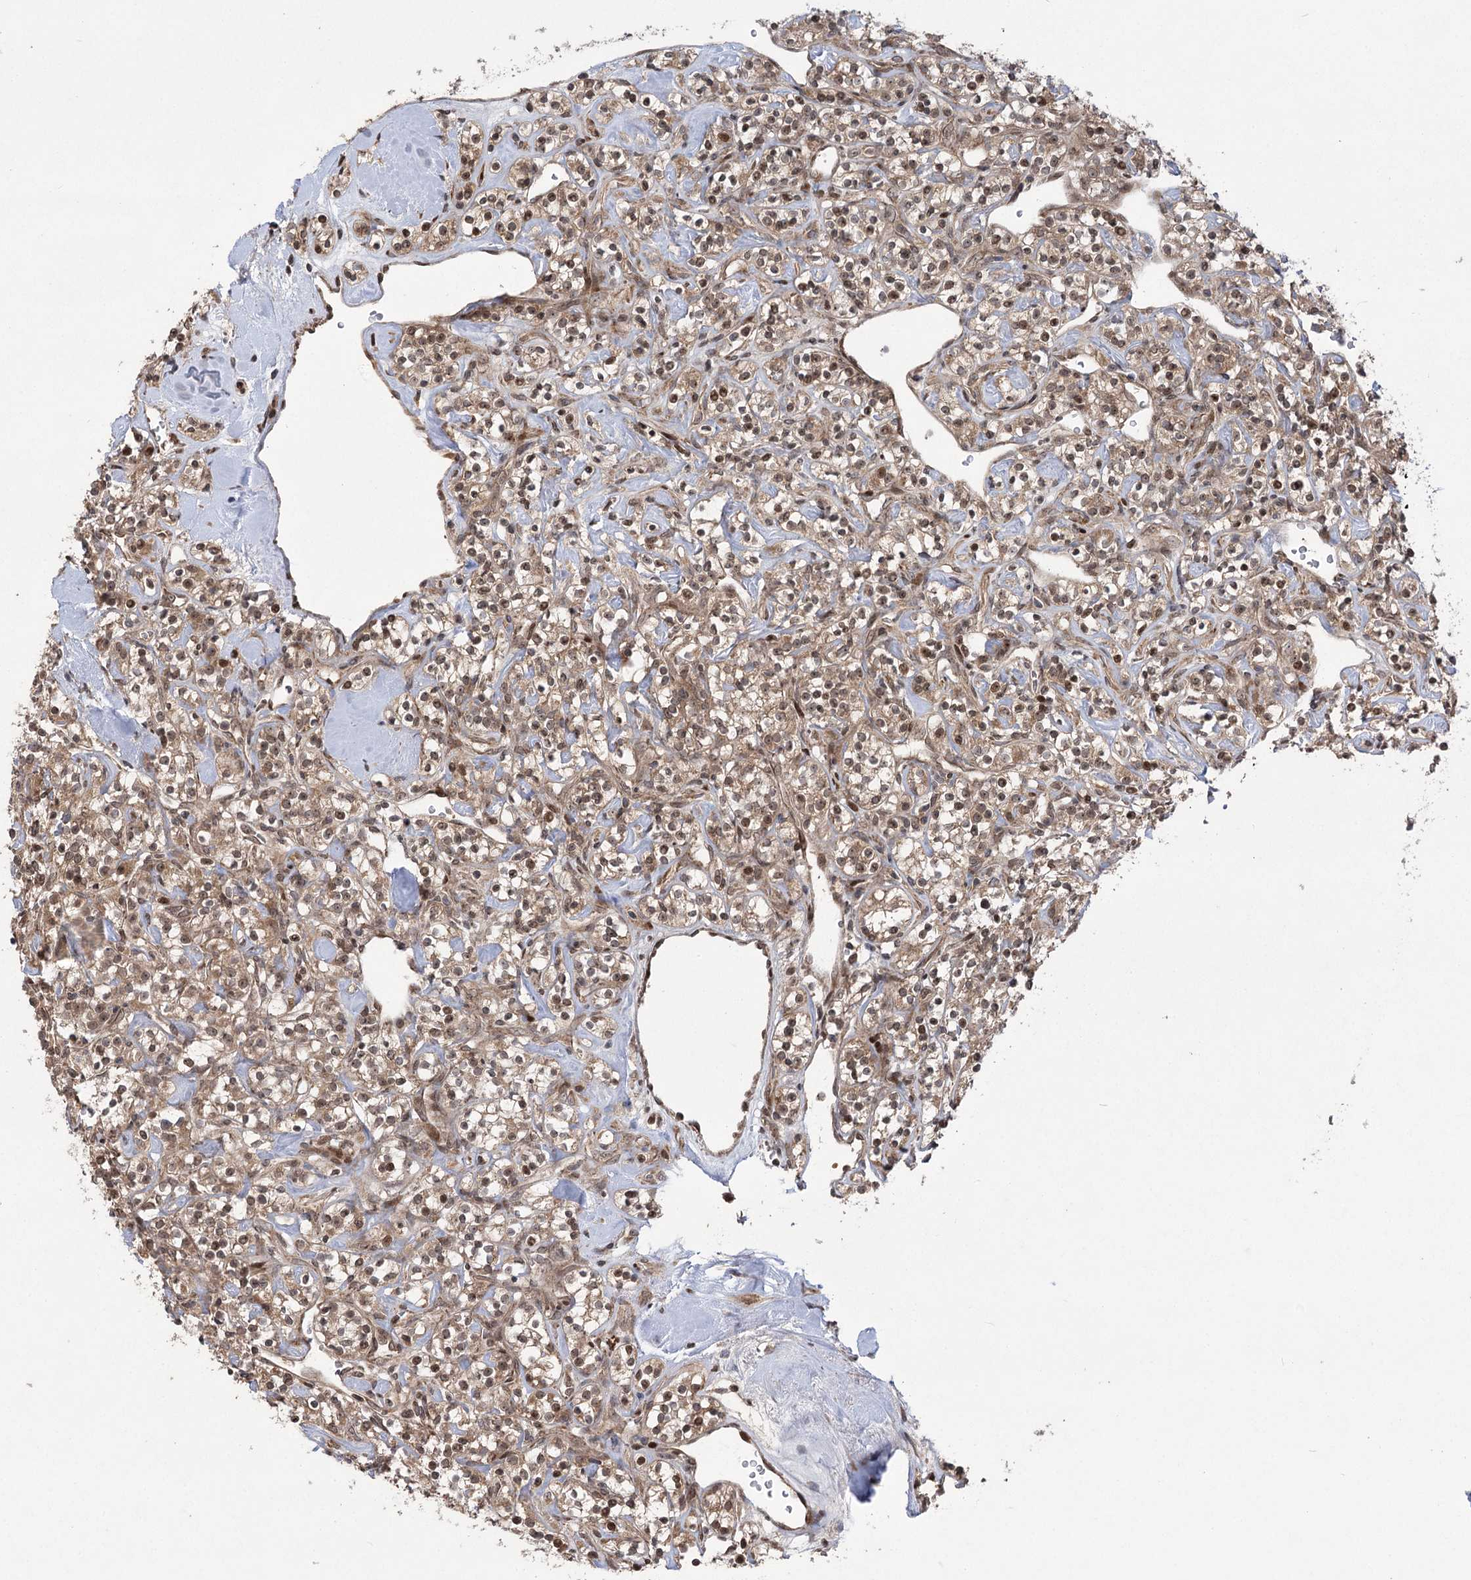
{"staining": {"intensity": "moderate", "quantity": ">75%", "location": "cytoplasmic/membranous,nuclear"}, "tissue": "renal cancer", "cell_type": "Tumor cells", "image_type": "cancer", "snomed": [{"axis": "morphology", "description": "Adenocarcinoma, NOS"}, {"axis": "topography", "description": "Kidney"}], "caption": "Brown immunohistochemical staining in renal cancer (adenocarcinoma) reveals moderate cytoplasmic/membranous and nuclear expression in about >75% of tumor cells.", "gene": "TENM2", "patient": {"sex": "male", "age": 77}}